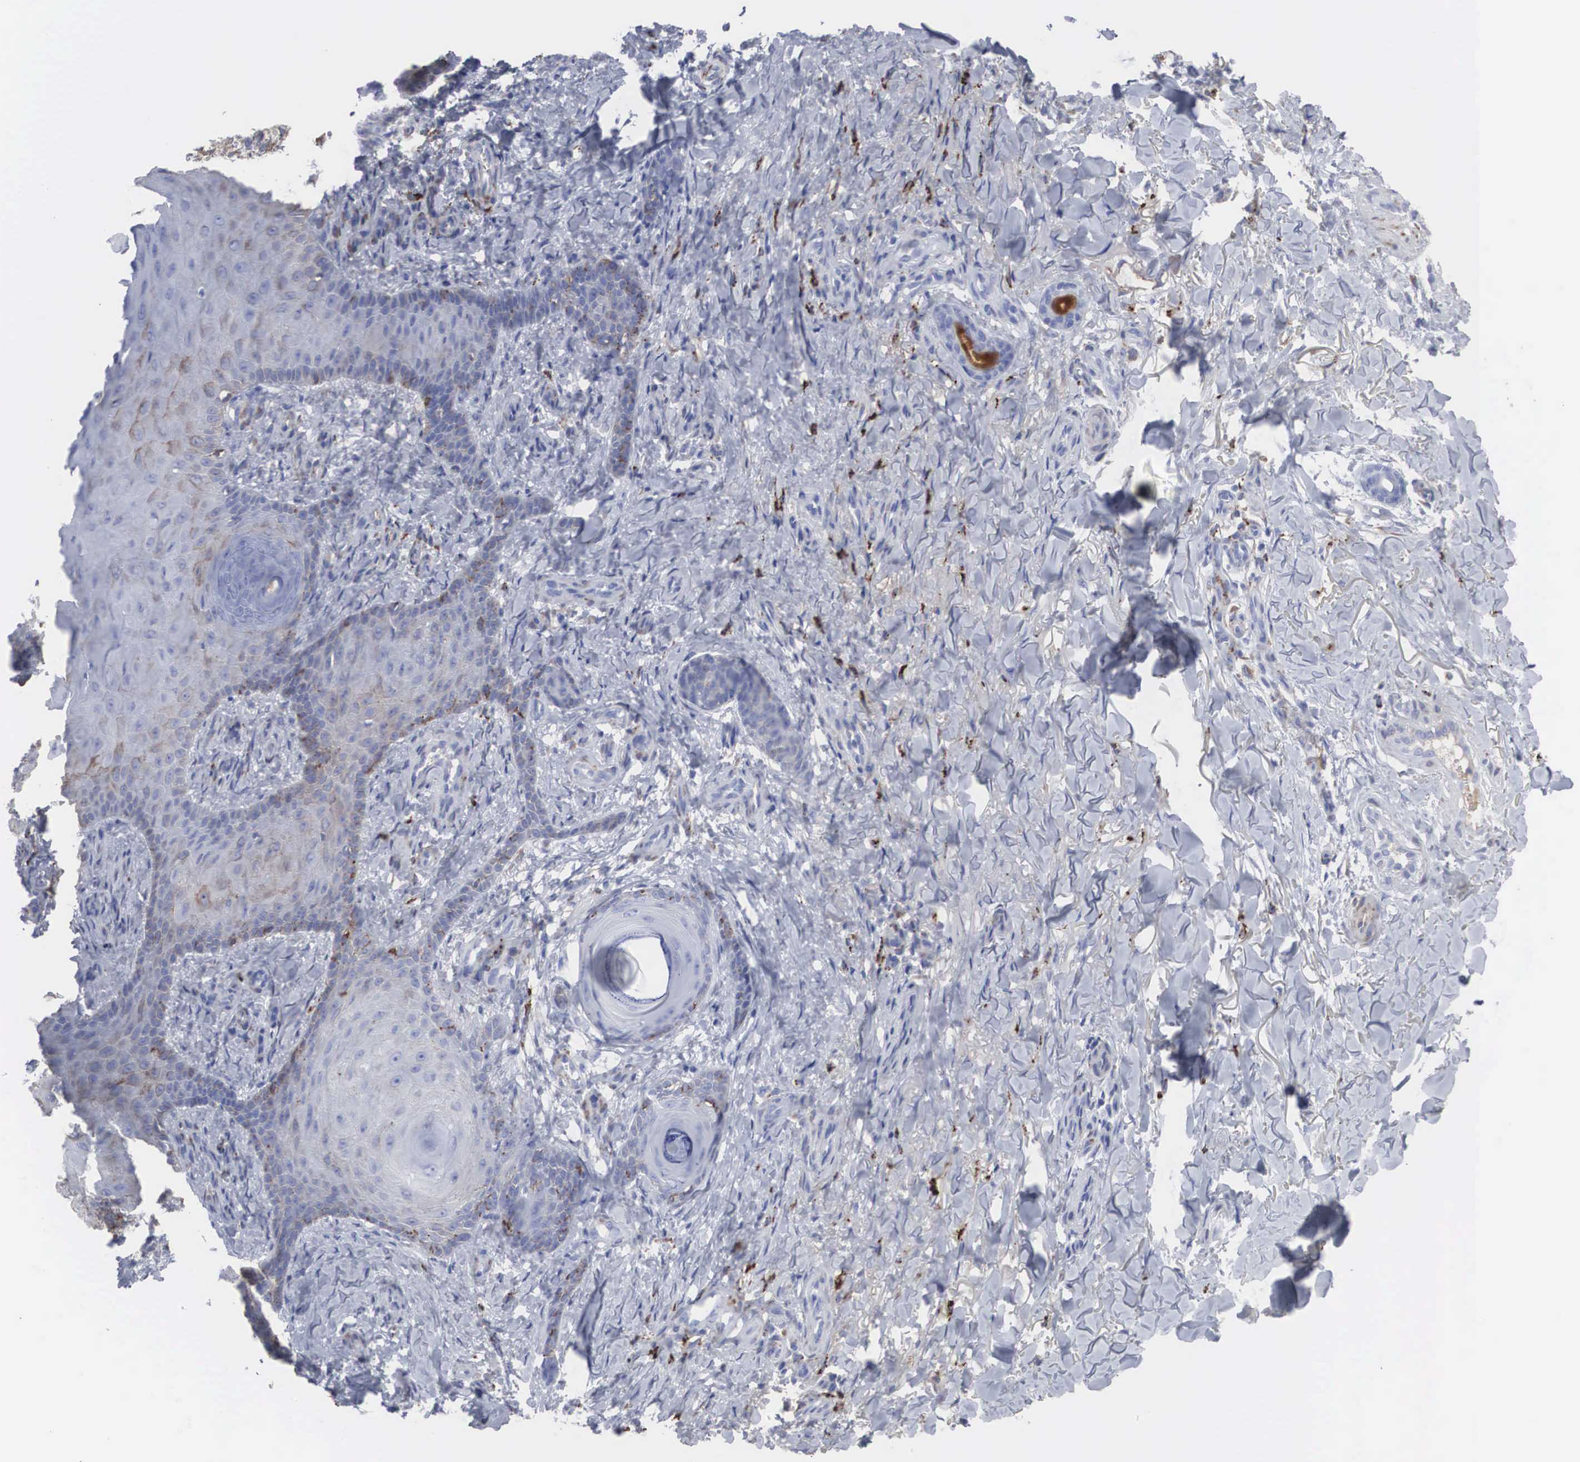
{"staining": {"intensity": "moderate", "quantity": "25%-75%", "location": "cytoplasmic/membranous"}, "tissue": "skin cancer", "cell_type": "Tumor cells", "image_type": "cancer", "snomed": [{"axis": "morphology", "description": "Normal tissue, NOS"}, {"axis": "morphology", "description": "Basal cell carcinoma"}, {"axis": "topography", "description": "Skin"}], "caption": "DAB (3,3'-diaminobenzidine) immunohistochemical staining of skin basal cell carcinoma demonstrates moderate cytoplasmic/membranous protein staining in approximately 25%-75% of tumor cells.", "gene": "LGALS3BP", "patient": {"sex": "male", "age": 81}}